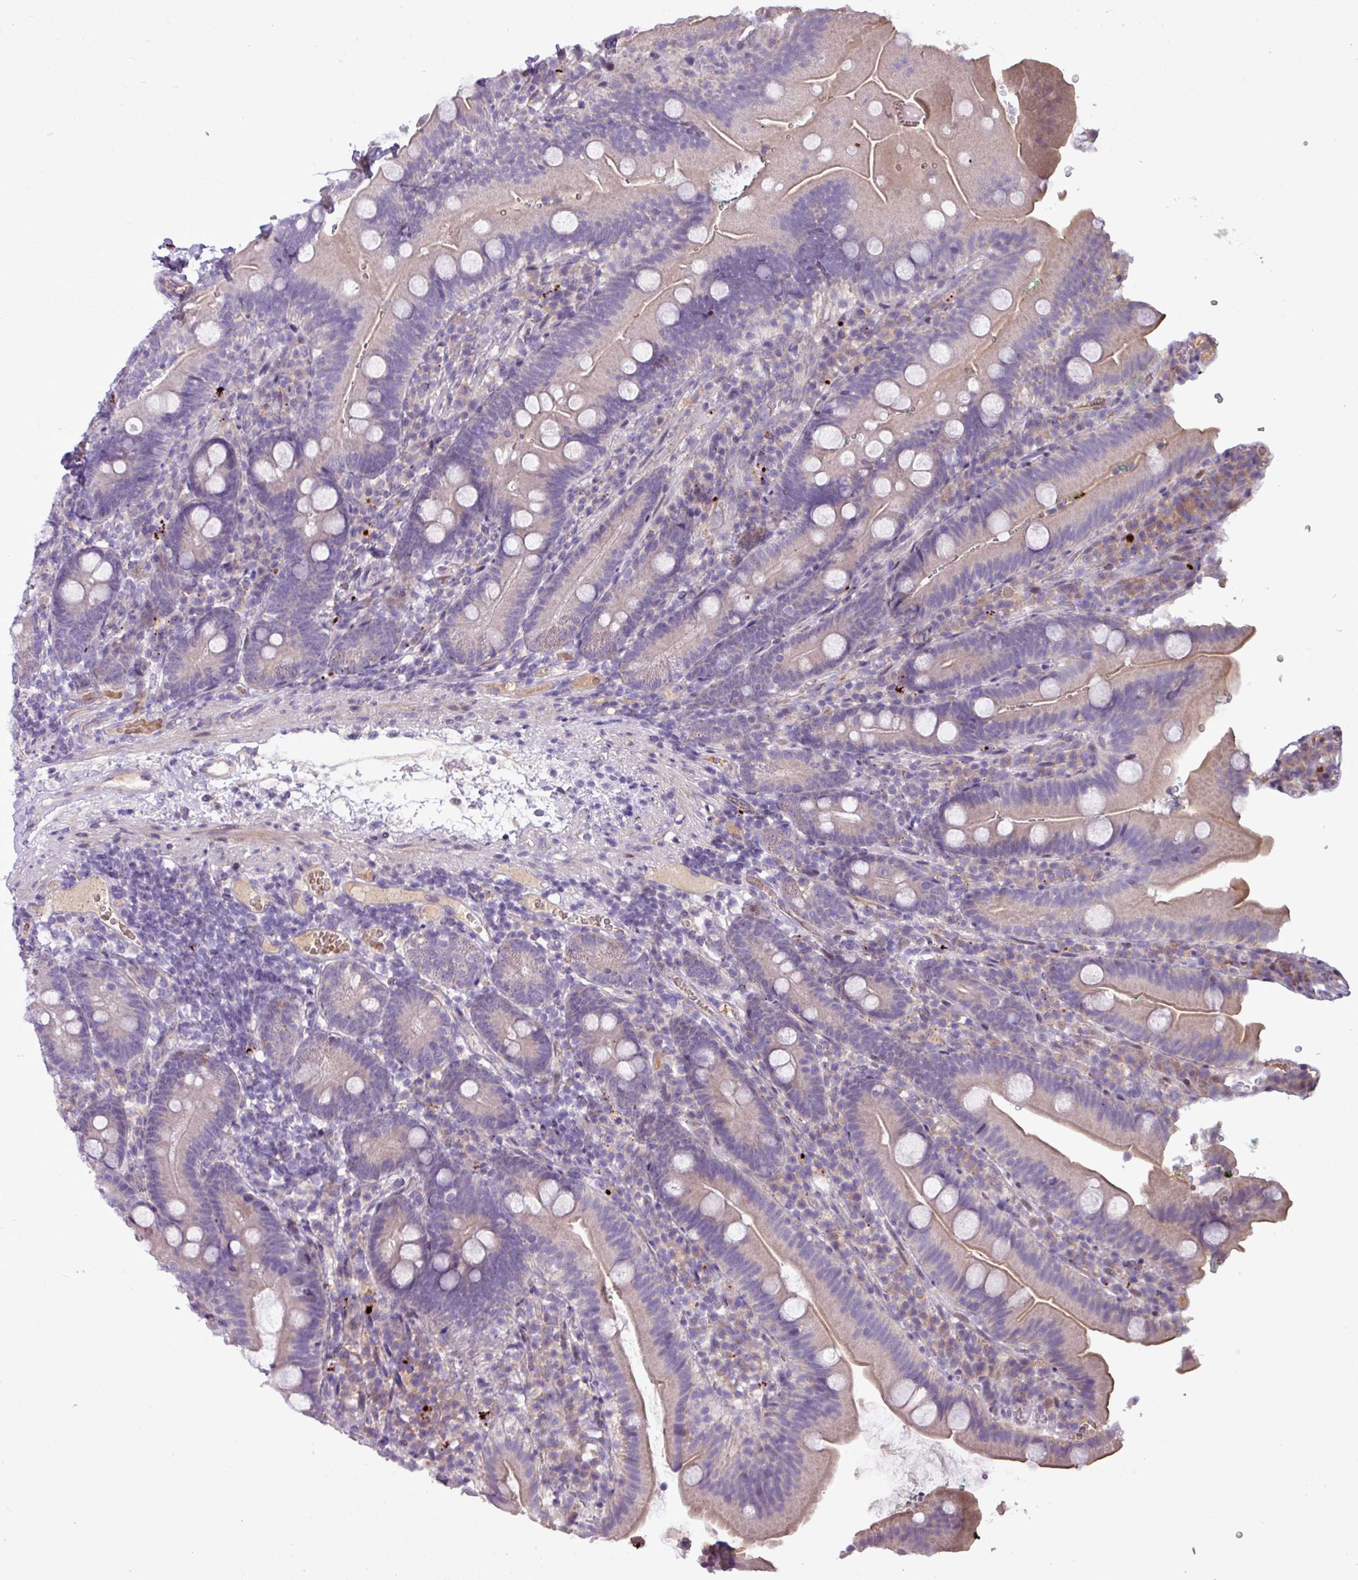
{"staining": {"intensity": "weak", "quantity": "25%-75%", "location": "cytoplasmic/membranous"}, "tissue": "duodenum", "cell_type": "Glandular cells", "image_type": "normal", "snomed": [{"axis": "morphology", "description": "Normal tissue, NOS"}, {"axis": "topography", "description": "Duodenum"}], "caption": "Duodenum stained with DAB immunohistochemistry shows low levels of weak cytoplasmic/membranous expression in approximately 25%-75% of glandular cells. The staining was performed using DAB, with brown indicating positive protein expression. Nuclei are stained blue with hematoxylin.", "gene": "IL17A", "patient": {"sex": "female", "age": 67}}